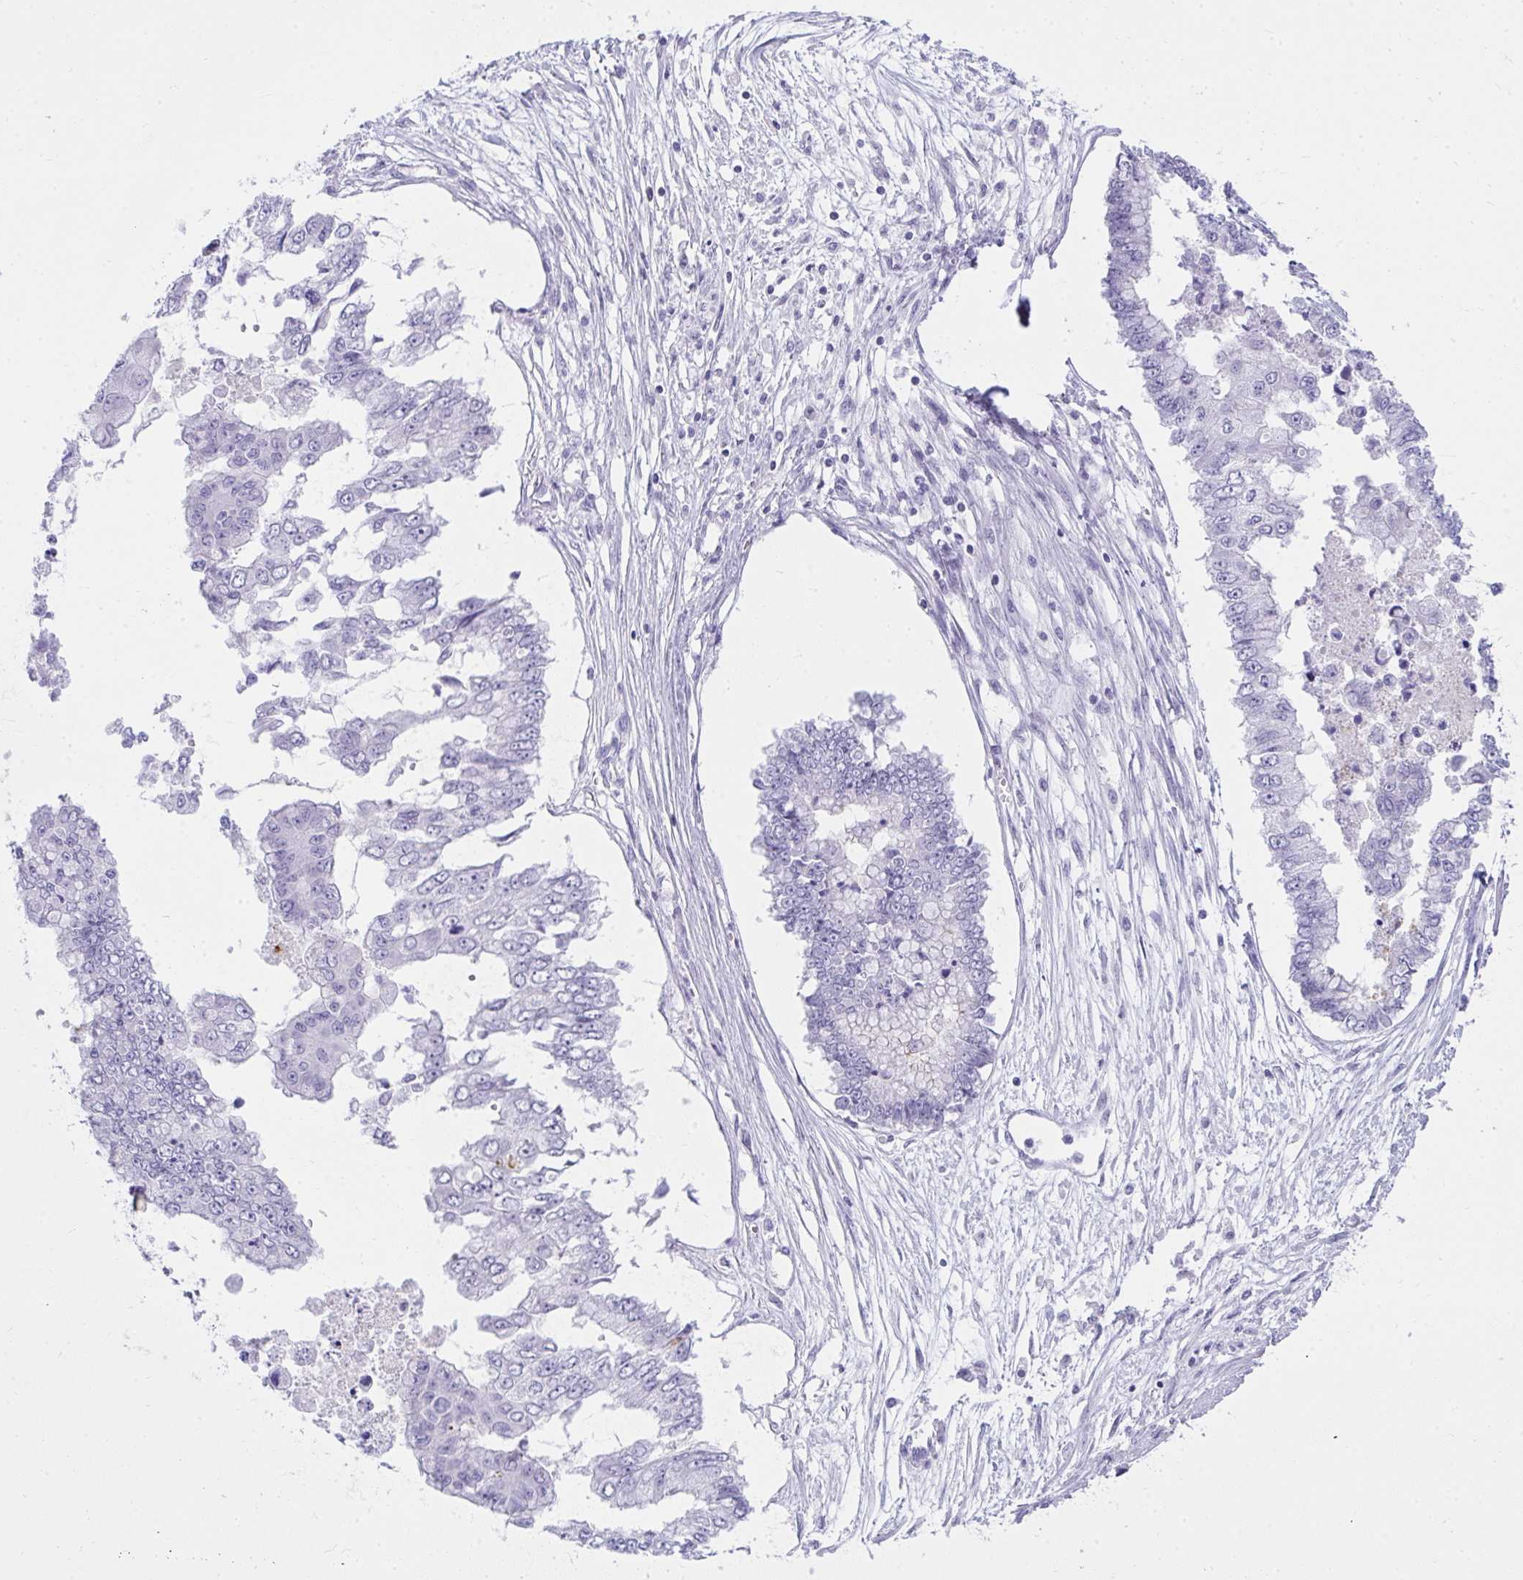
{"staining": {"intensity": "negative", "quantity": "none", "location": "none"}, "tissue": "ovarian cancer", "cell_type": "Tumor cells", "image_type": "cancer", "snomed": [{"axis": "morphology", "description": "Cystadenocarcinoma, mucinous, NOS"}, {"axis": "topography", "description": "Ovary"}], "caption": "Tumor cells are negative for protein expression in human ovarian cancer (mucinous cystadenocarcinoma).", "gene": "OR5F1", "patient": {"sex": "female", "age": 72}}